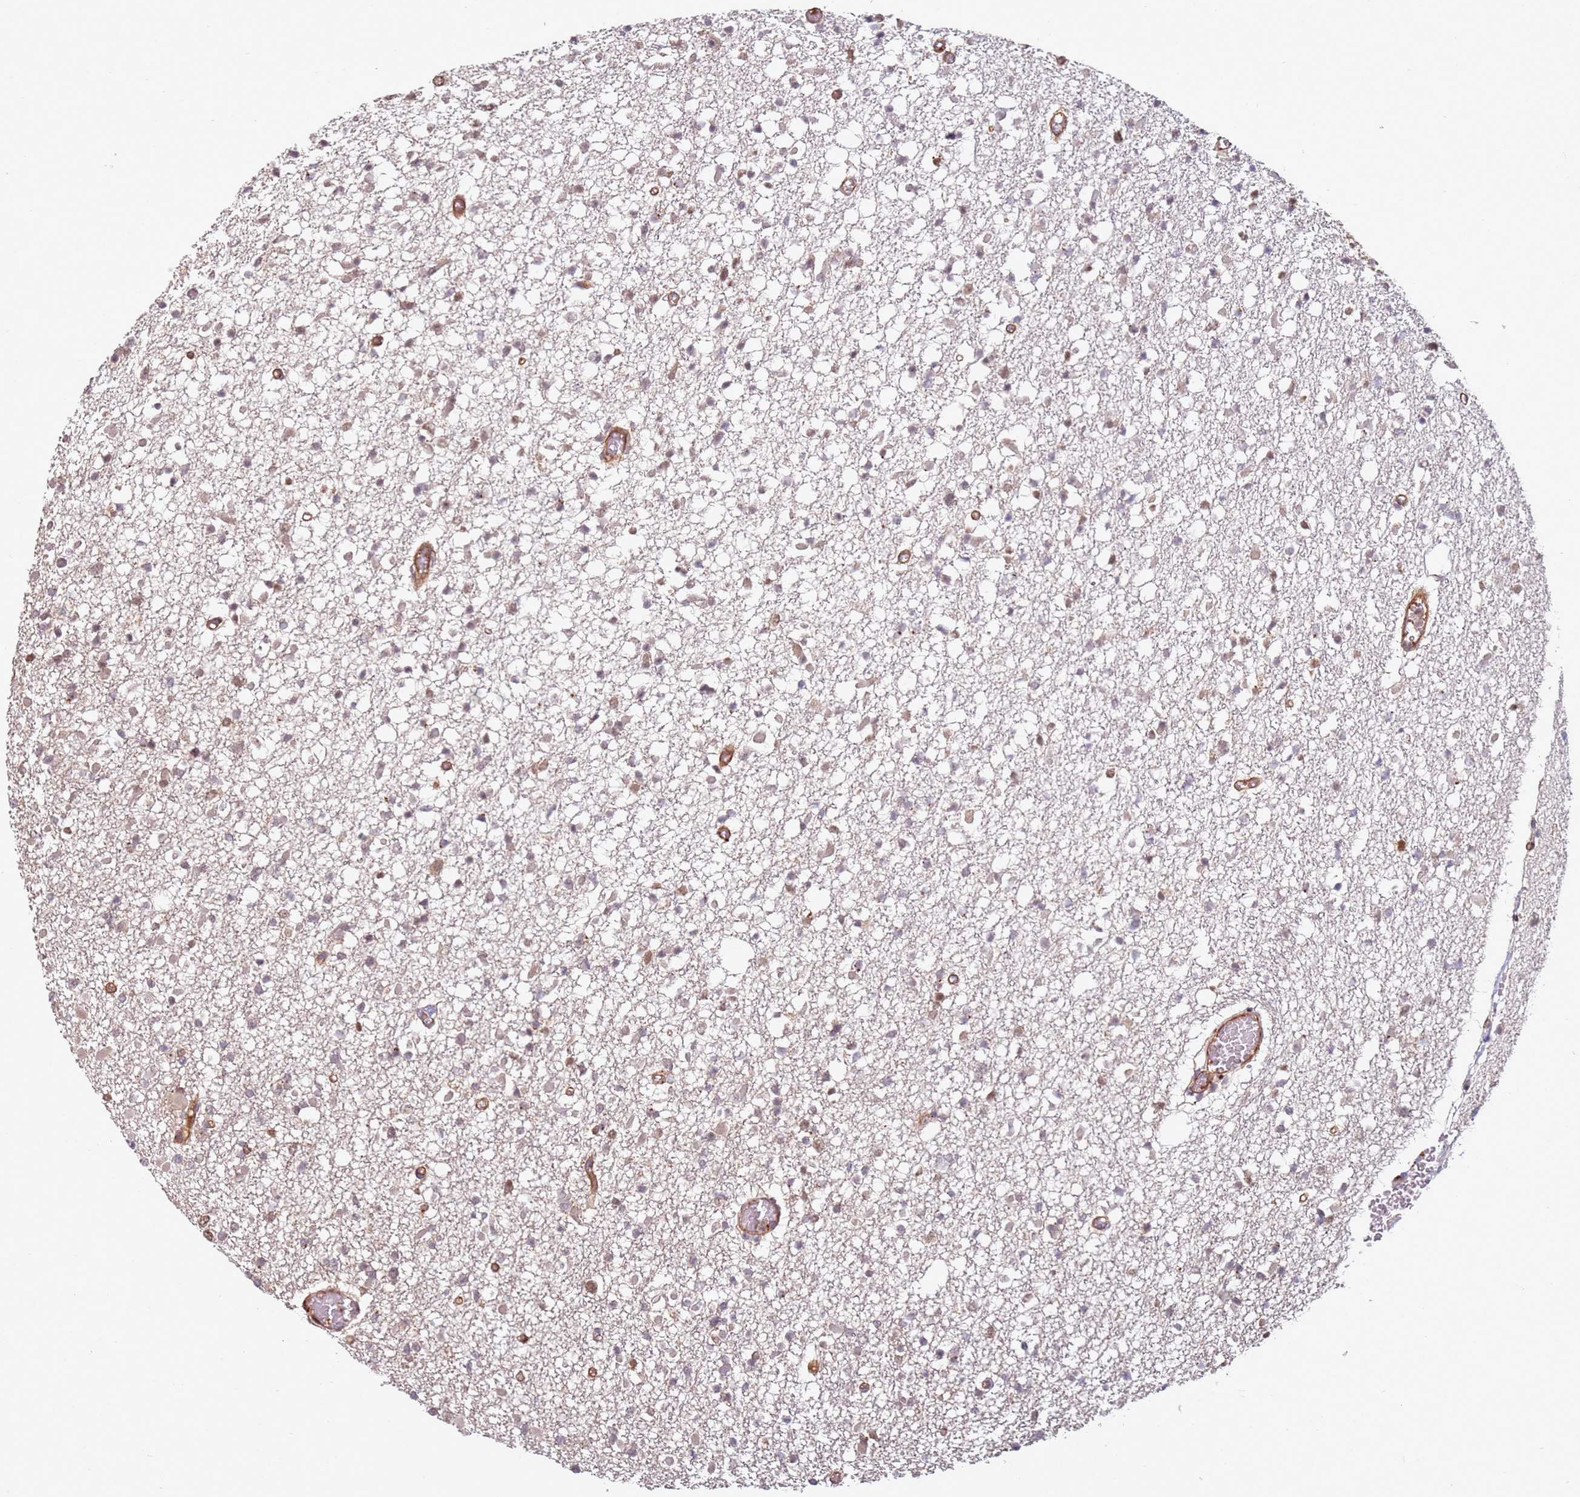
{"staining": {"intensity": "weak", "quantity": "25%-75%", "location": "cytoplasmic/membranous,nuclear"}, "tissue": "glioma", "cell_type": "Tumor cells", "image_type": "cancer", "snomed": [{"axis": "morphology", "description": "Glioma, malignant, Low grade"}, {"axis": "topography", "description": "Brain"}], "caption": "This is a histology image of IHC staining of low-grade glioma (malignant), which shows weak expression in the cytoplasmic/membranous and nuclear of tumor cells.", "gene": "TMEM233", "patient": {"sex": "female", "age": 22}}